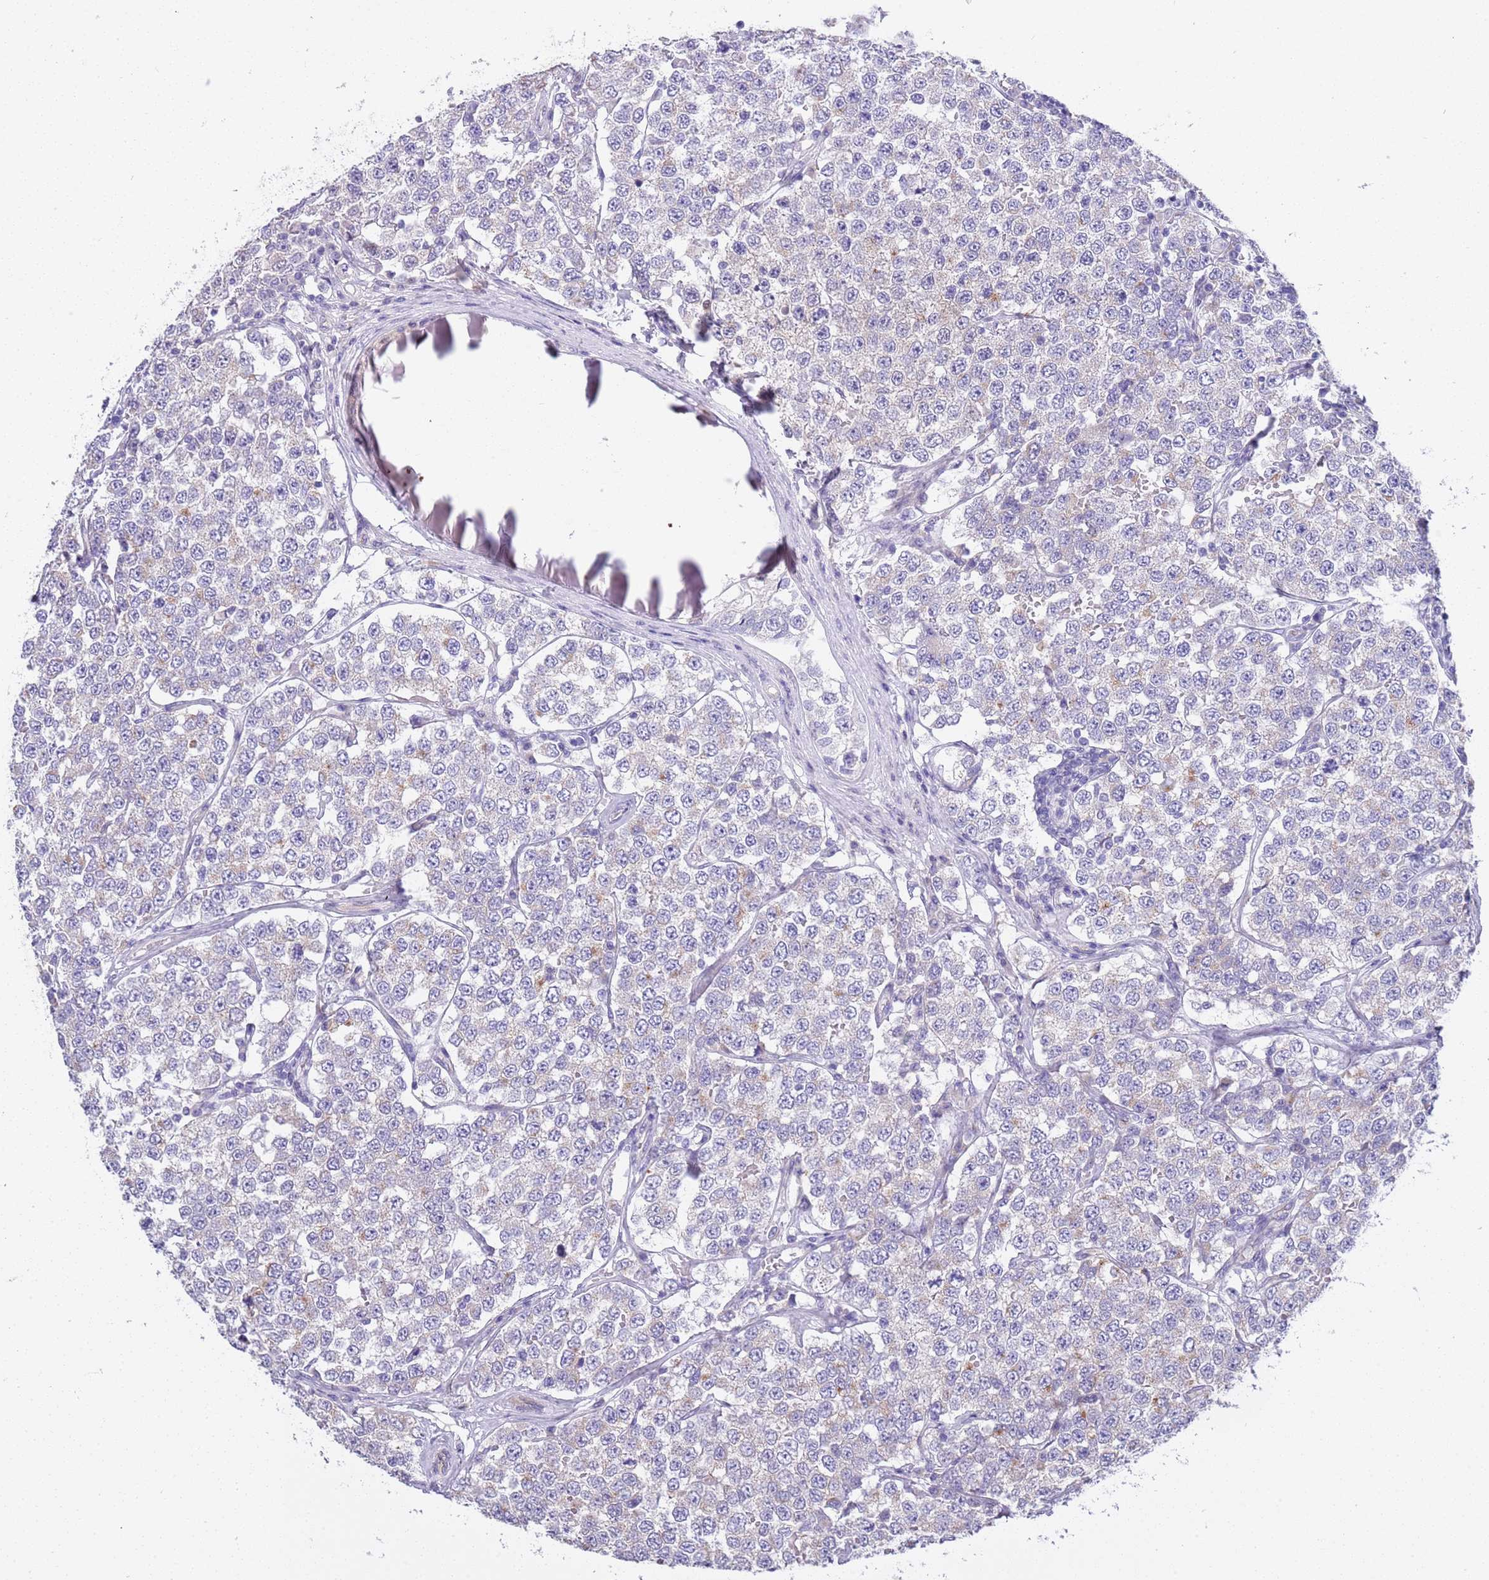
{"staining": {"intensity": "negative", "quantity": "none", "location": "none"}, "tissue": "testis cancer", "cell_type": "Tumor cells", "image_type": "cancer", "snomed": [{"axis": "morphology", "description": "Seminoma, NOS"}, {"axis": "topography", "description": "Testis"}], "caption": "Testis cancer stained for a protein using IHC shows no staining tumor cells.", "gene": "BRMS1L", "patient": {"sex": "male", "age": 34}}